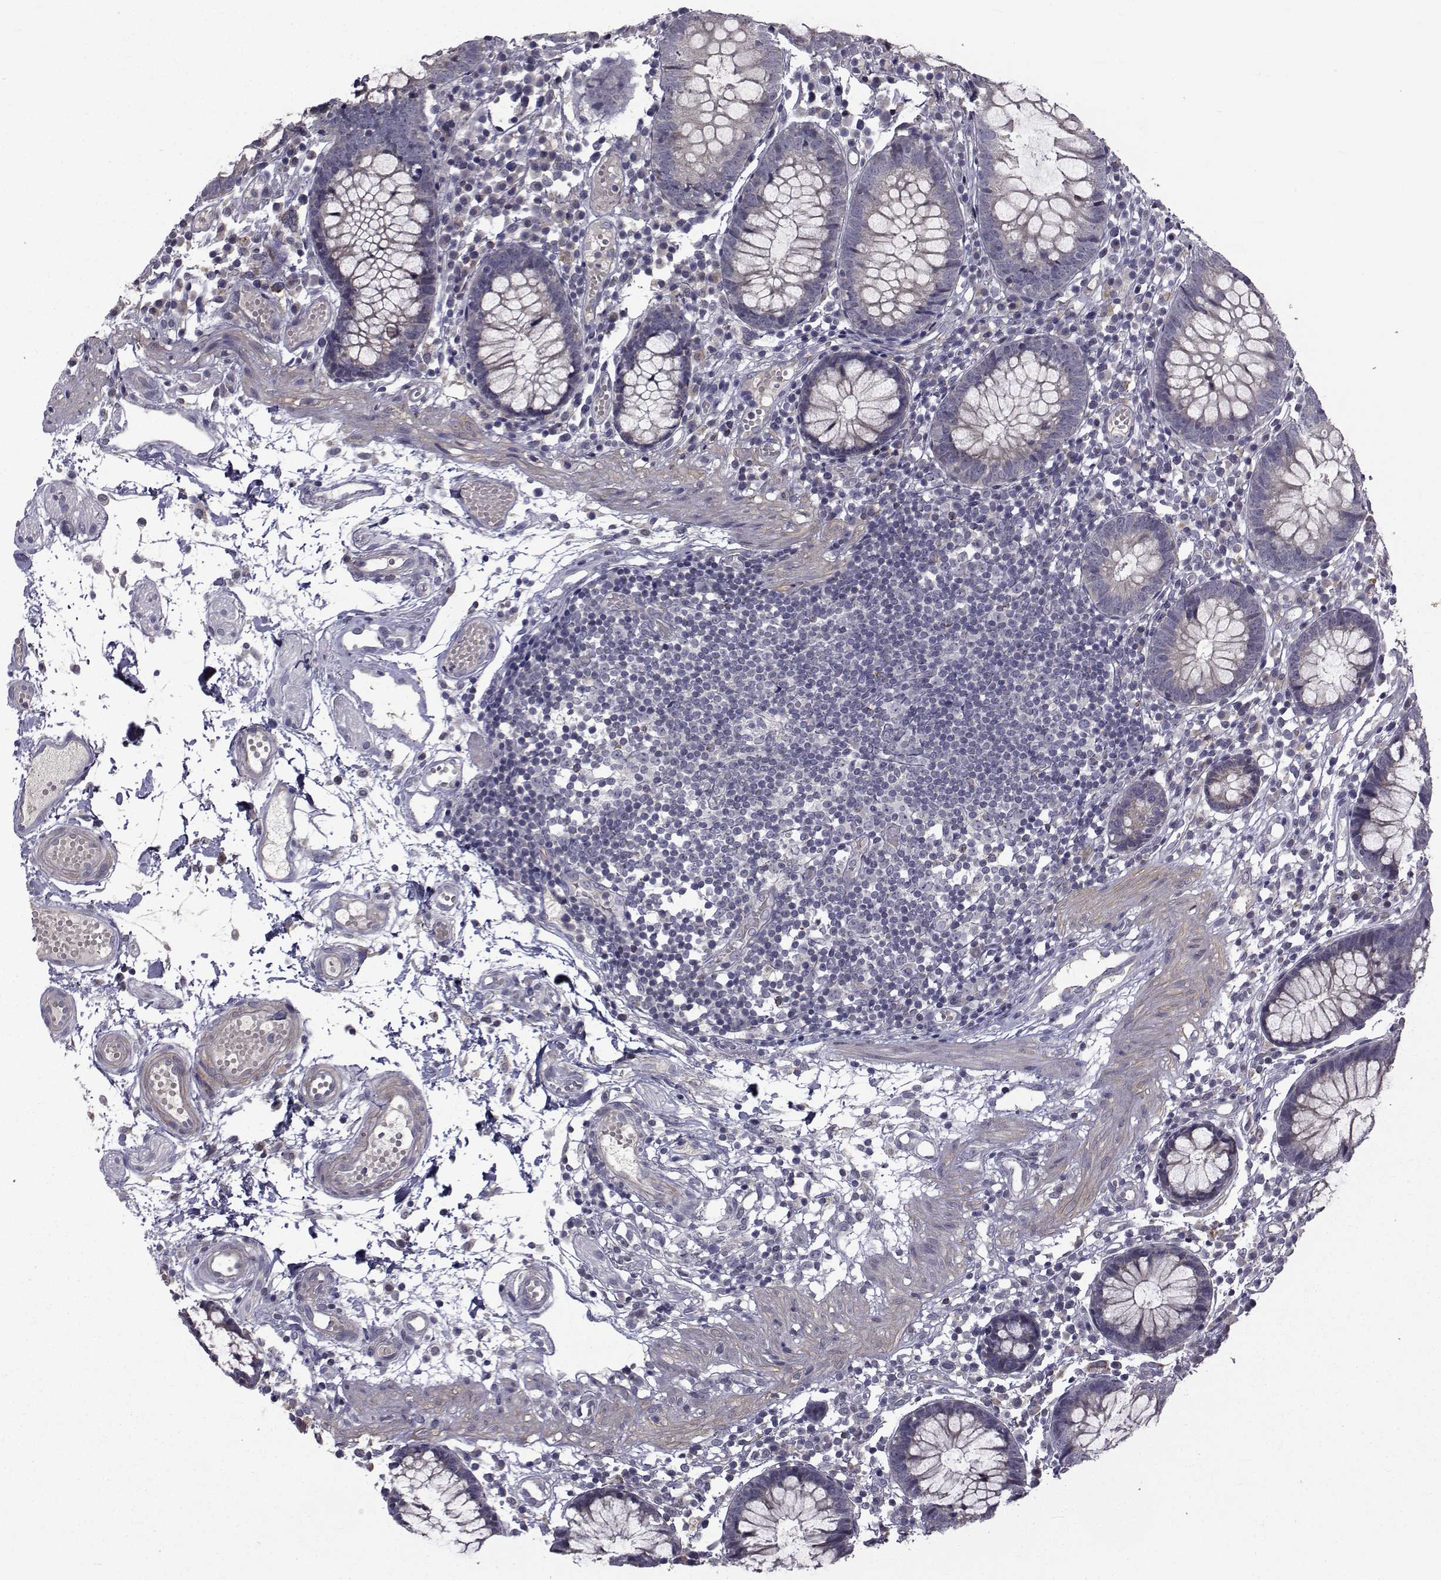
{"staining": {"intensity": "negative", "quantity": "none", "location": "none"}, "tissue": "colon", "cell_type": "Endothelial cells", "image_type": "normal", "snomed": [{"axis": "morphology", "description": "Normal tissue, NOS"}, {"axis": "morphology", "description": "Adenocarcinoma, NOS"}, {"axis": "topography", "description": "Colon"}], "caption": "Endothelial cells are negative for brown protein staining in unremarkable colon. (Immunohistochemistry, brightfield microscopy, high magnification).", "gene": "FDXR", "patient": {"sex": "male", "age": 83}}